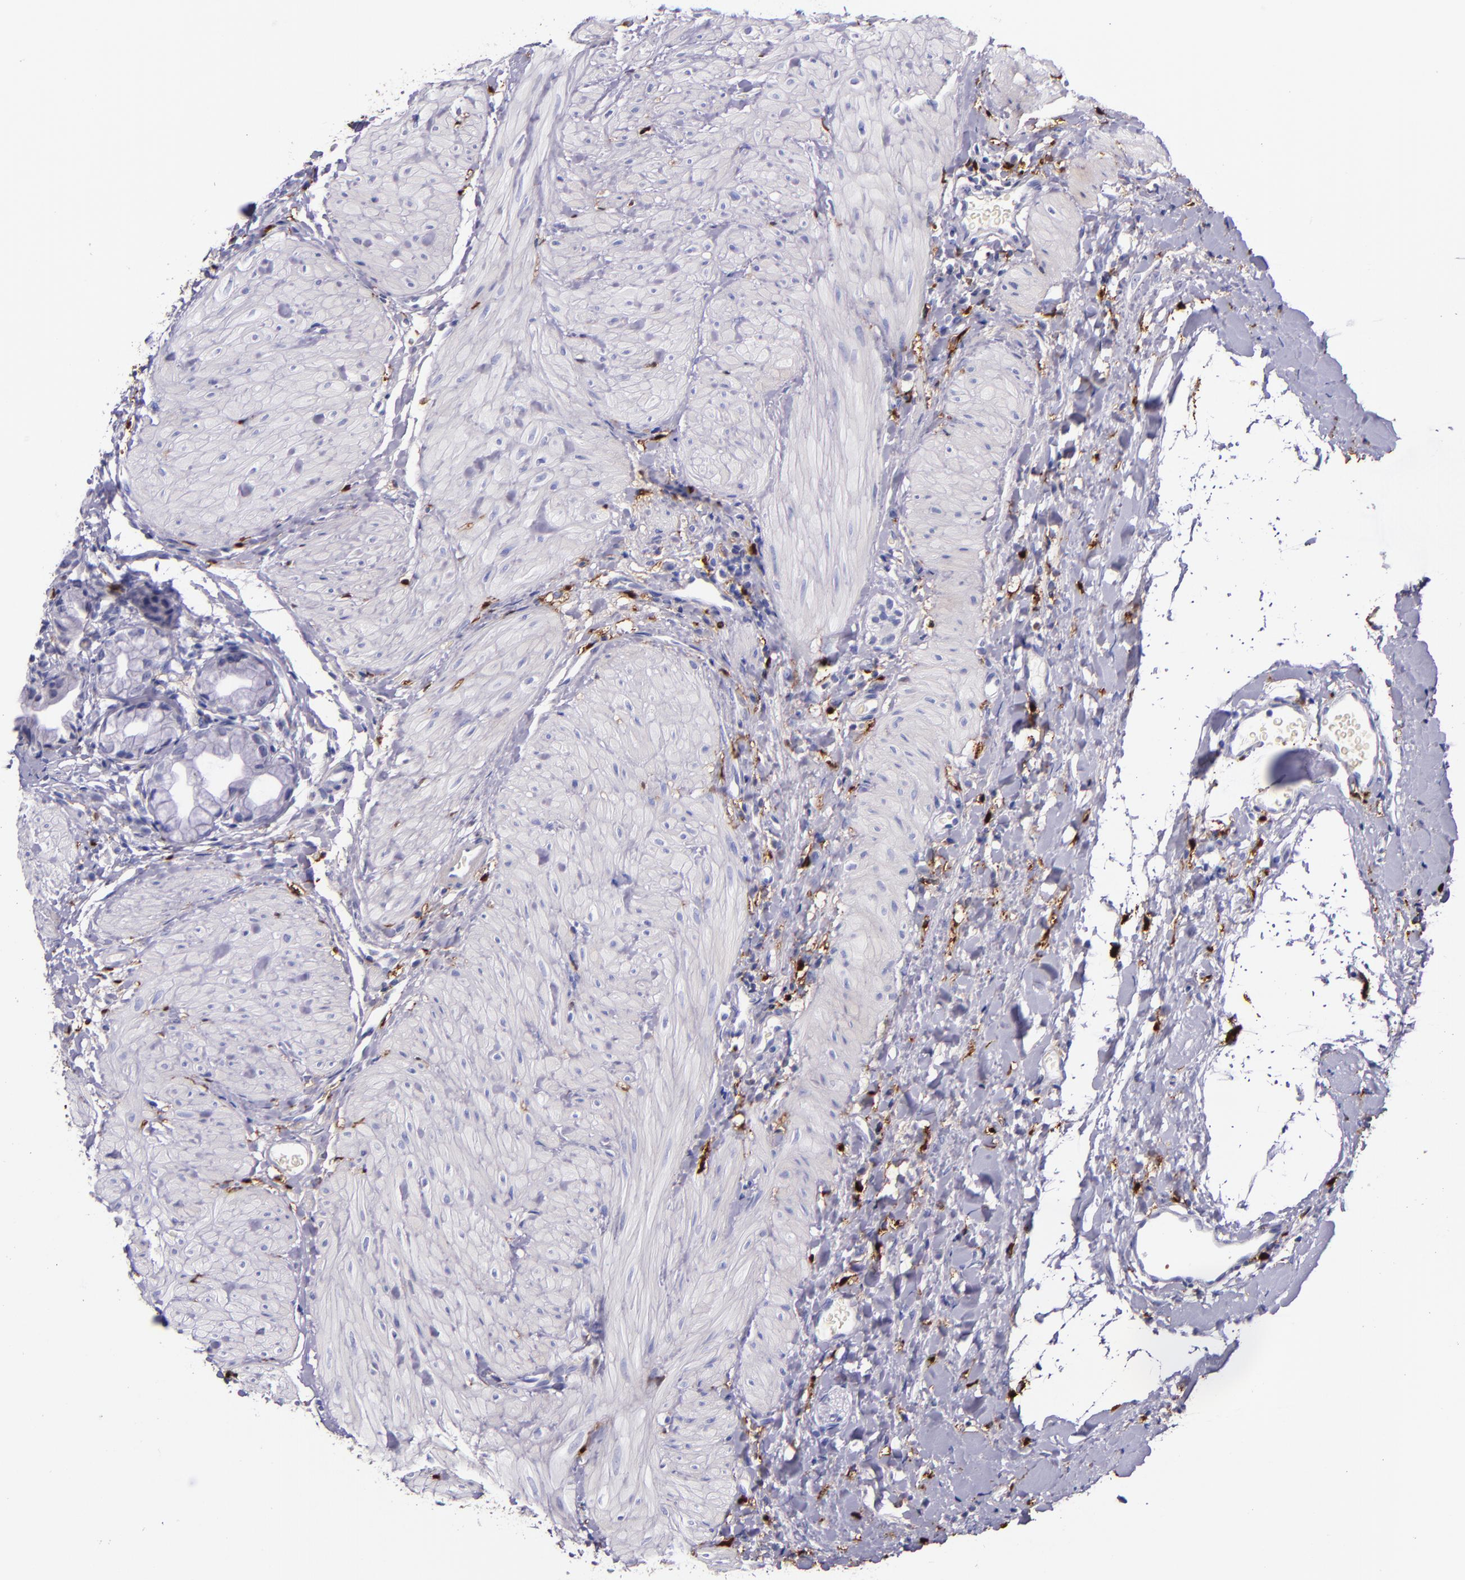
{"staining": {"intensity": "negative", "quantity": "none", "location": "none"}, "tissue": "gallbladder", "cell_type": "Glandular cells", "image_type": "normal", "snomed": [{"axis": "morphology", "description": "Normal tissue, NOS"}, {"axis": "morphology", "description": "Inflammation, NOS"}, {"axis": "topography", "description": "Gallbladder"}], "caption": "This is an IHC photomicrograph of unremarkable human gallbladder. There is no positivity in glandular cells.", "gene": "F13A1", "patient": {"sex": "male", "age": 66}}